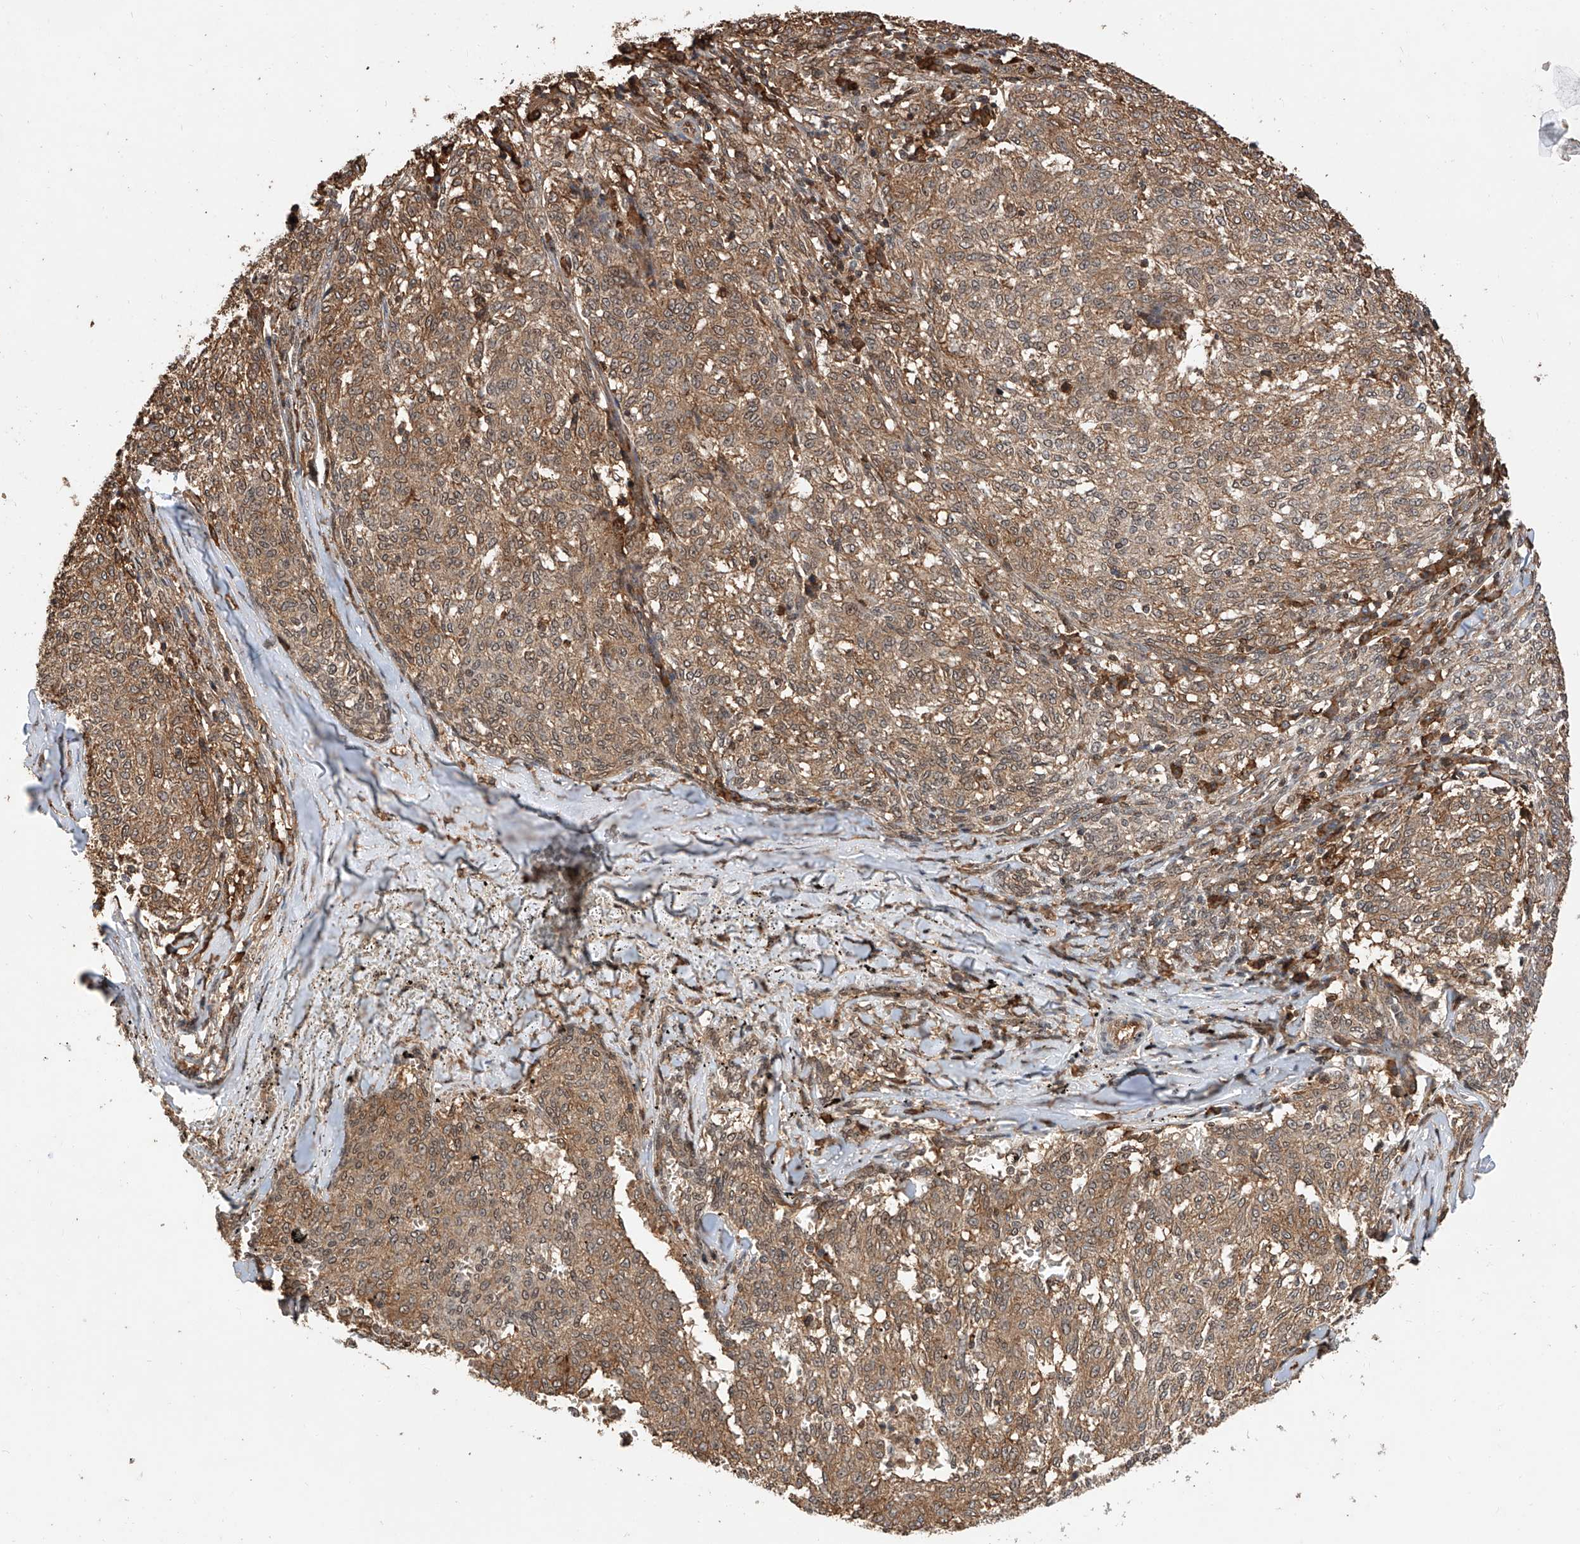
{"staining": {"intensity": "moderate", "quantity": ">75%", "location": "cytoplasmic/membranous"}, "tissue": "melanoma", "cell_type": "Tumor cells", "image_type": "cancer", "snomed": [{"axis": "morphology", "description": "Malignant melanoma, NOS"}, {"axis": "topography", "description": "Skin"}], "caption": "Moderate cytoplasmic/membranous positivity is seen in about >75% of tumor cells in melanoma.", "gene": "RILPL2", "patient": {"sex": "female", "age": 72}}